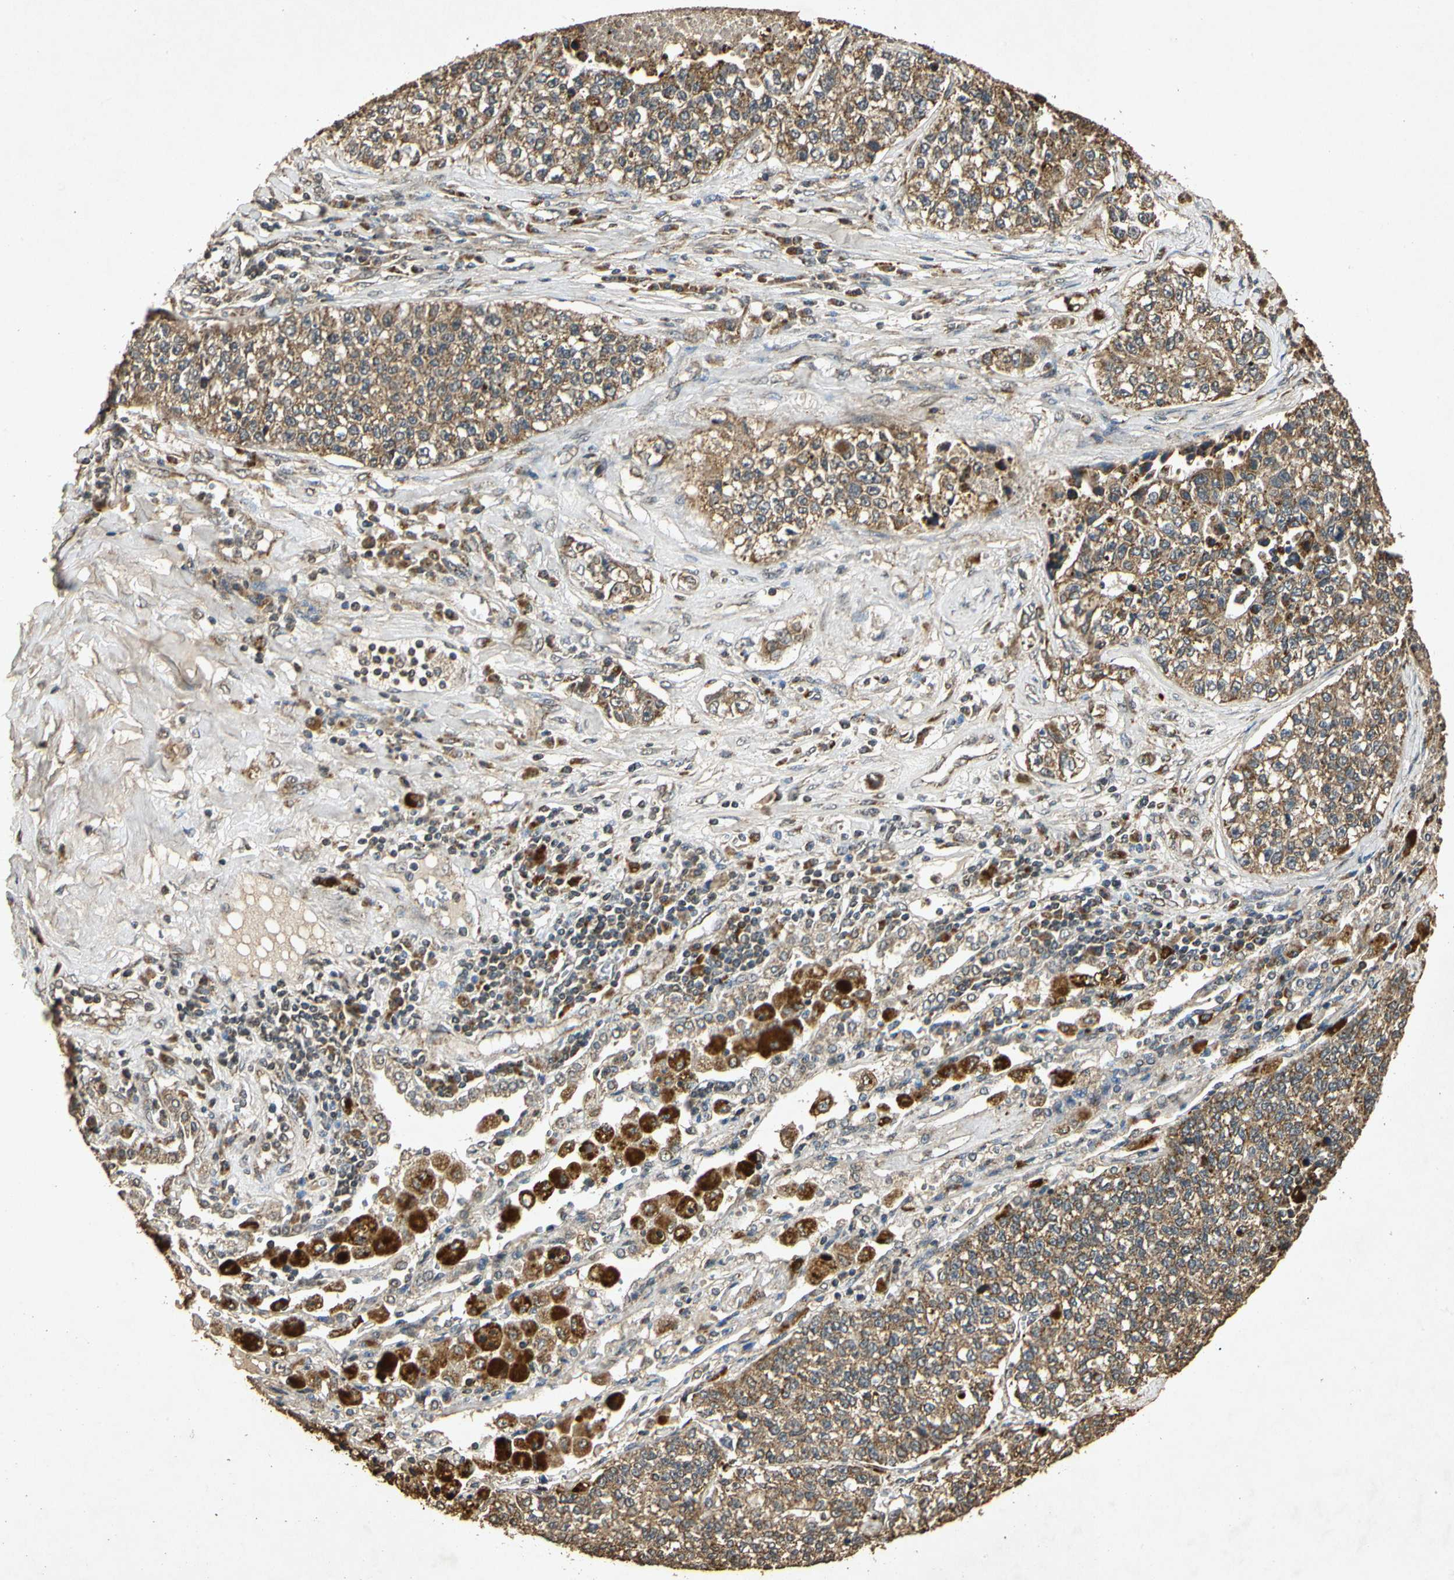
{"staining": {"intensity": "moderate", "quantity": ">75%", "location": "cytoplasmic/membranous"}, "tissue": "lung cancer", "cell_type": "Tumor cells", "image_type": "cancer", "snomed": [{"axis": "morphology", "description": "Adenocarcinoma, NOS"}, {"axis": "topography", "description": "Lung"}], "caption": "Brown immunohistochemical staining in lung cancer exhibits moderate cytoplasmic/membranous expression in about >75% of tumor cells. (IHC, brightfield microscopy, high magnification).", "gene": "PRDX3", "patient": {"sex": "male", "age": 49}}